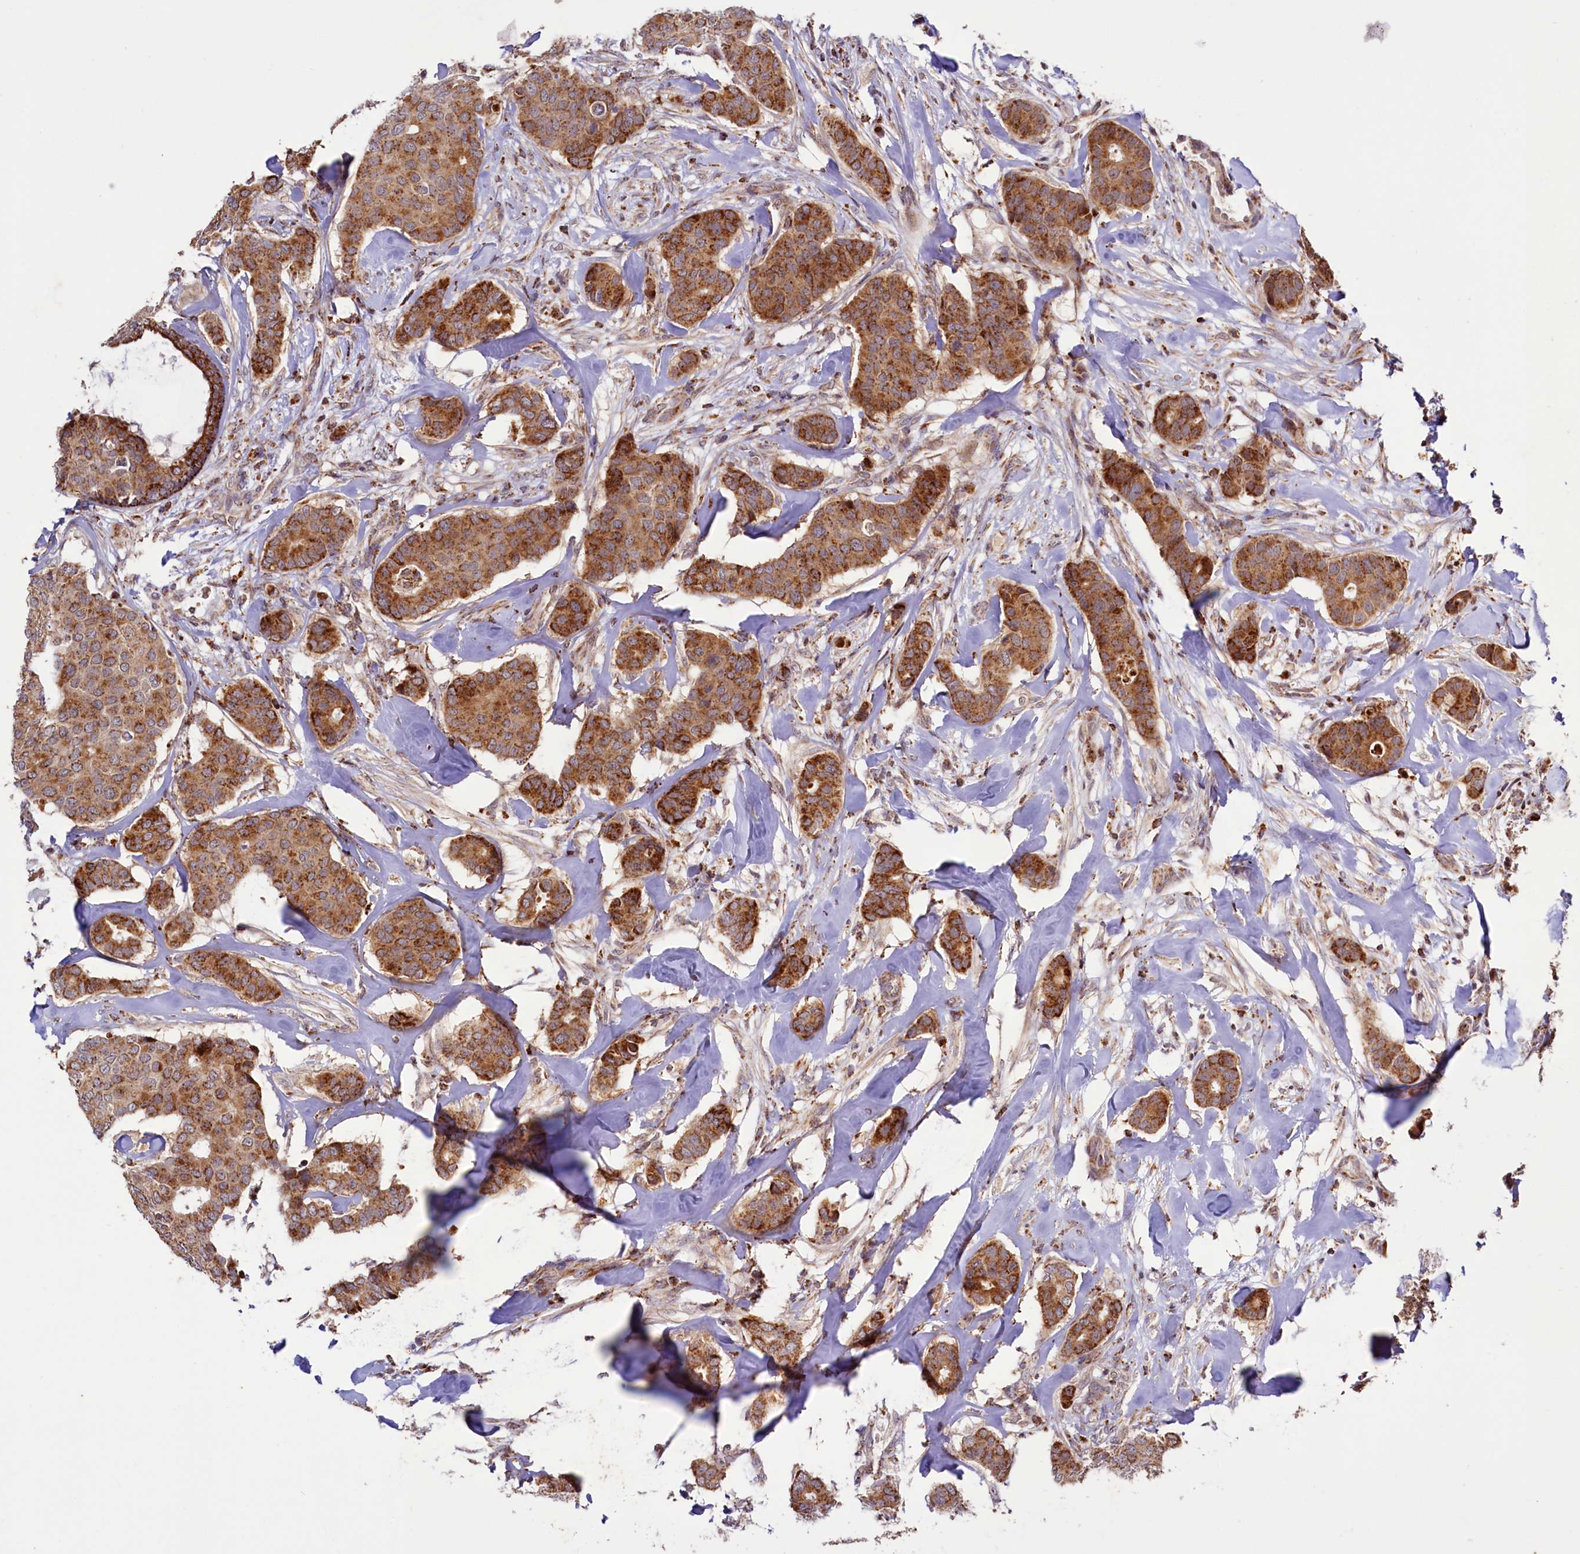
{"staining": {"intensity": "strong", "quantity": ">75%", "location": "cytoplasmic/membranous"}, "tissue": "breast cancer", "cell_type": "Tumor cells", "image_type": "cancer", "snomed": [{"axis": "morphology", "description": "Duct carcinoma"}, {"axis": "topography", "description": "Breast"}], "caption": "Strong cytoplasmic/membranous expression is present in approximately >75% of tumor cells in breast cancer (intraductal carcinoma).", "gene": "DYNC2H1", "patient": {"sex": "female", "age": 75}}